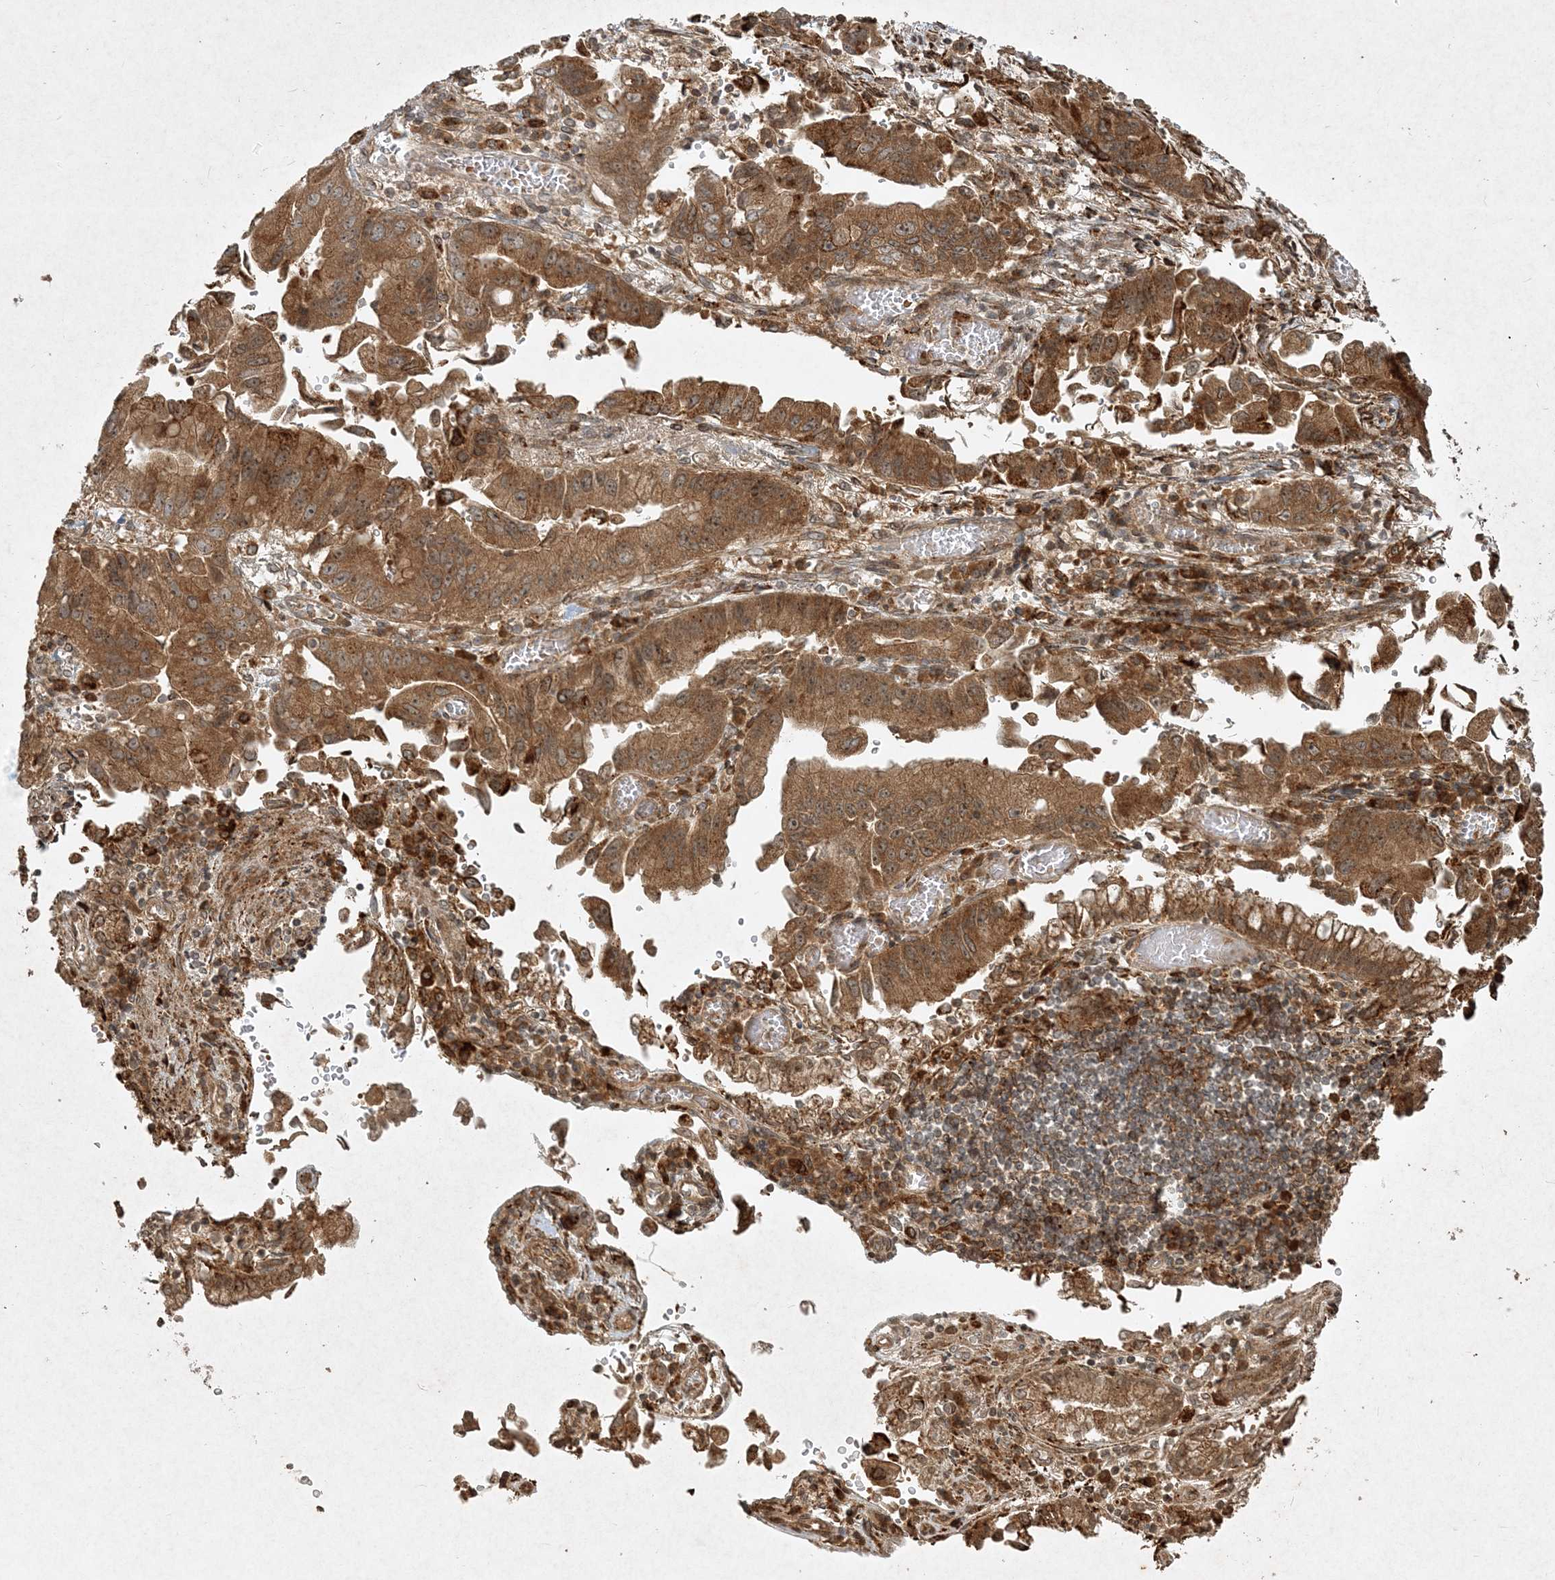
{"staining": {"intensity": "moderate", "quantity": ">75%", "location": "cytoplasmic/membranous"}, "tissue": "stomach cancer", "cell_type": "Tumor cells", "image_type": "cancer", "snomed": [{"axis": "morphology", "description": "Adenocarcinoma, NOS"}, {"axis": "topography", "description": "Stomach"}], "caption": "Tumor cells display moderate cytoplasmic/membranous expression in approximately >75% of cells in stomach adenocarcinoma.", "gene": "NARS1", "patient": {"sex": "male", "age": 62}}